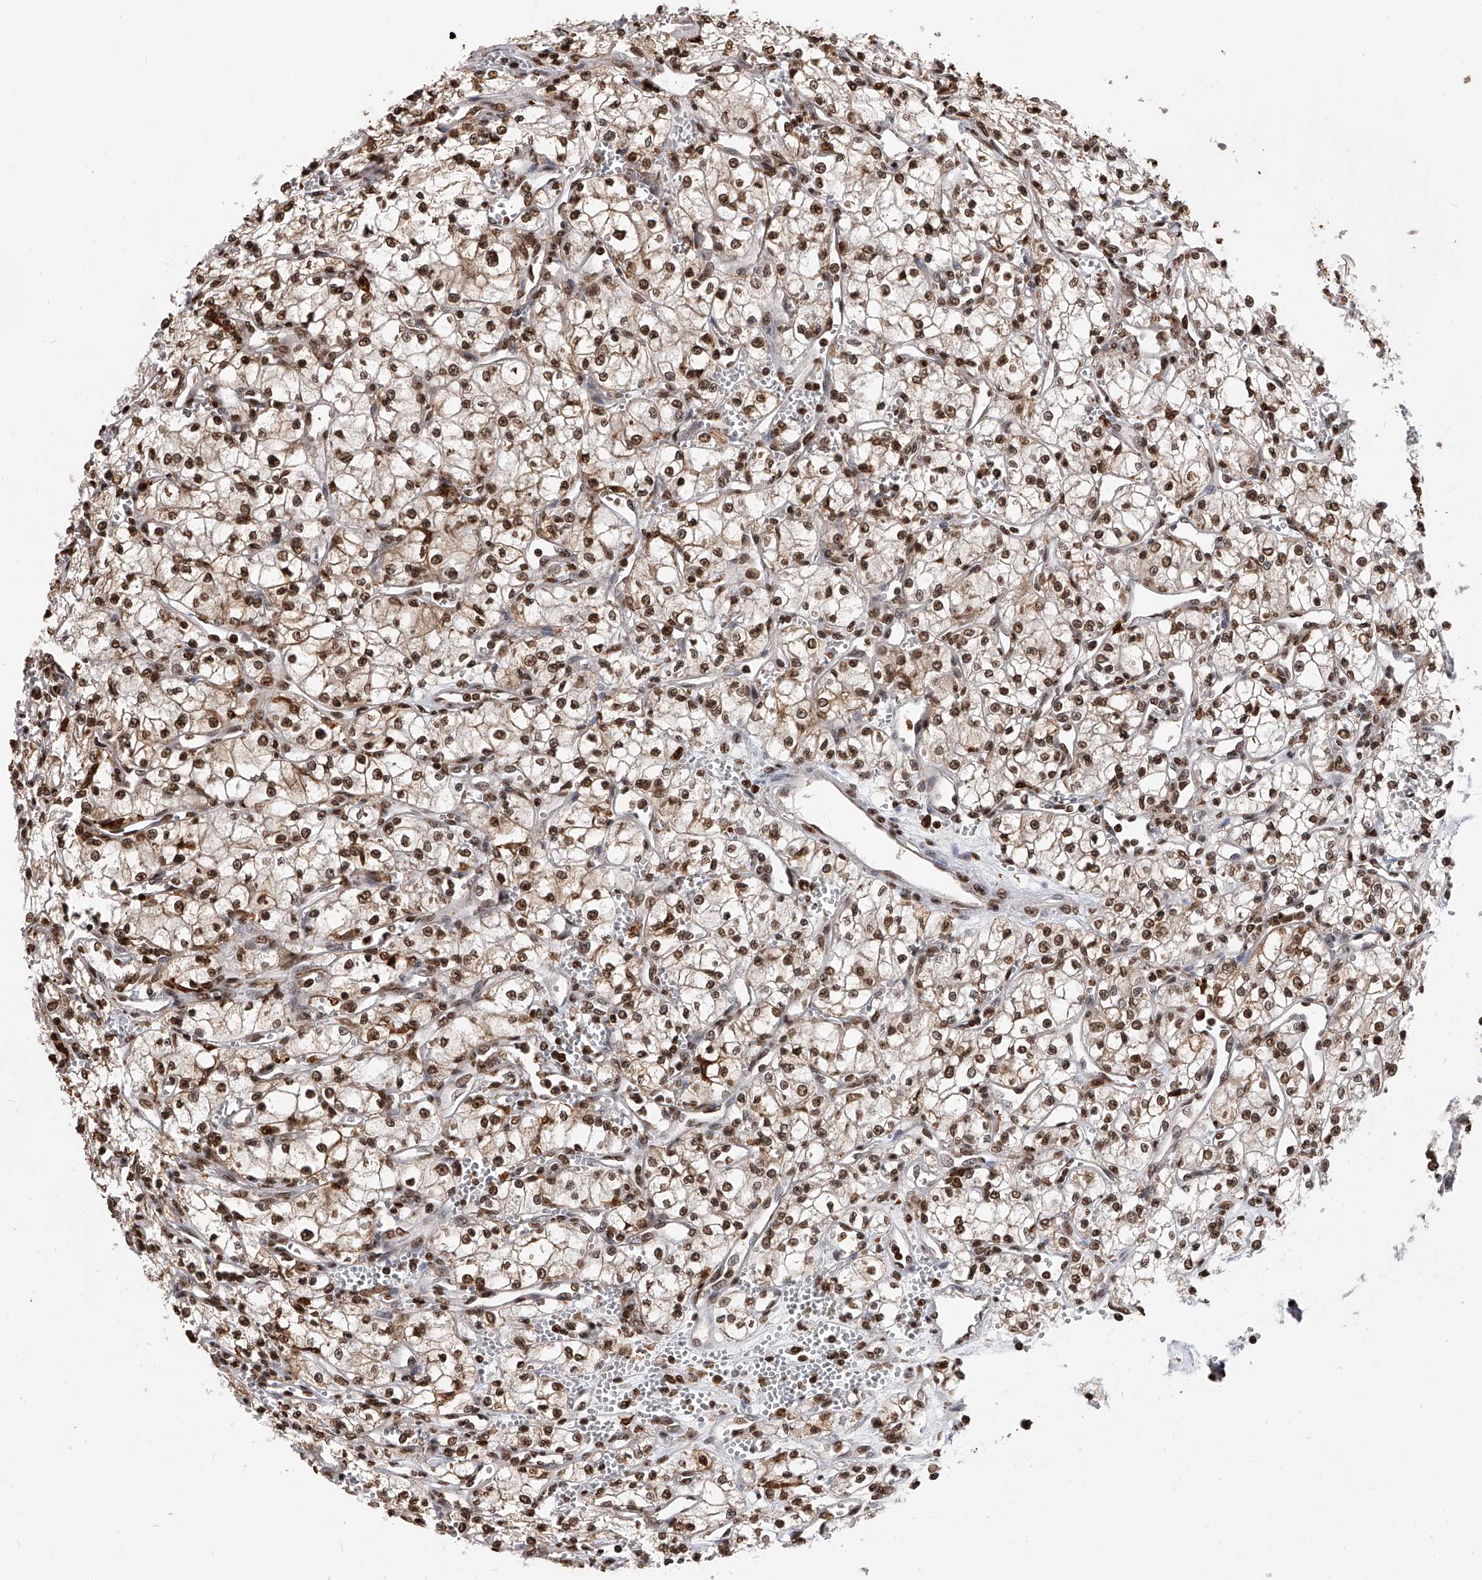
{"staining": {"intensity": "strong", "quantity": ">75%", "location": "nuclear"}, "tissue": "renal cancer", "cell_type": "Tumor cells", "image_type": "cancer", "snomed": [{"axis": "morphology", "description": "Adenocarcinoma, NOS"}, {"axis": "topography", "description": "Kidney"}], "caption": "A high amount of strong nuclear staining is appreciated in approximately >75% of tumor cells in renal cancer (adenocarcinoma) tissue.", "gene": "CFAP410", "patient": {"sex": "male", "age": 59}}